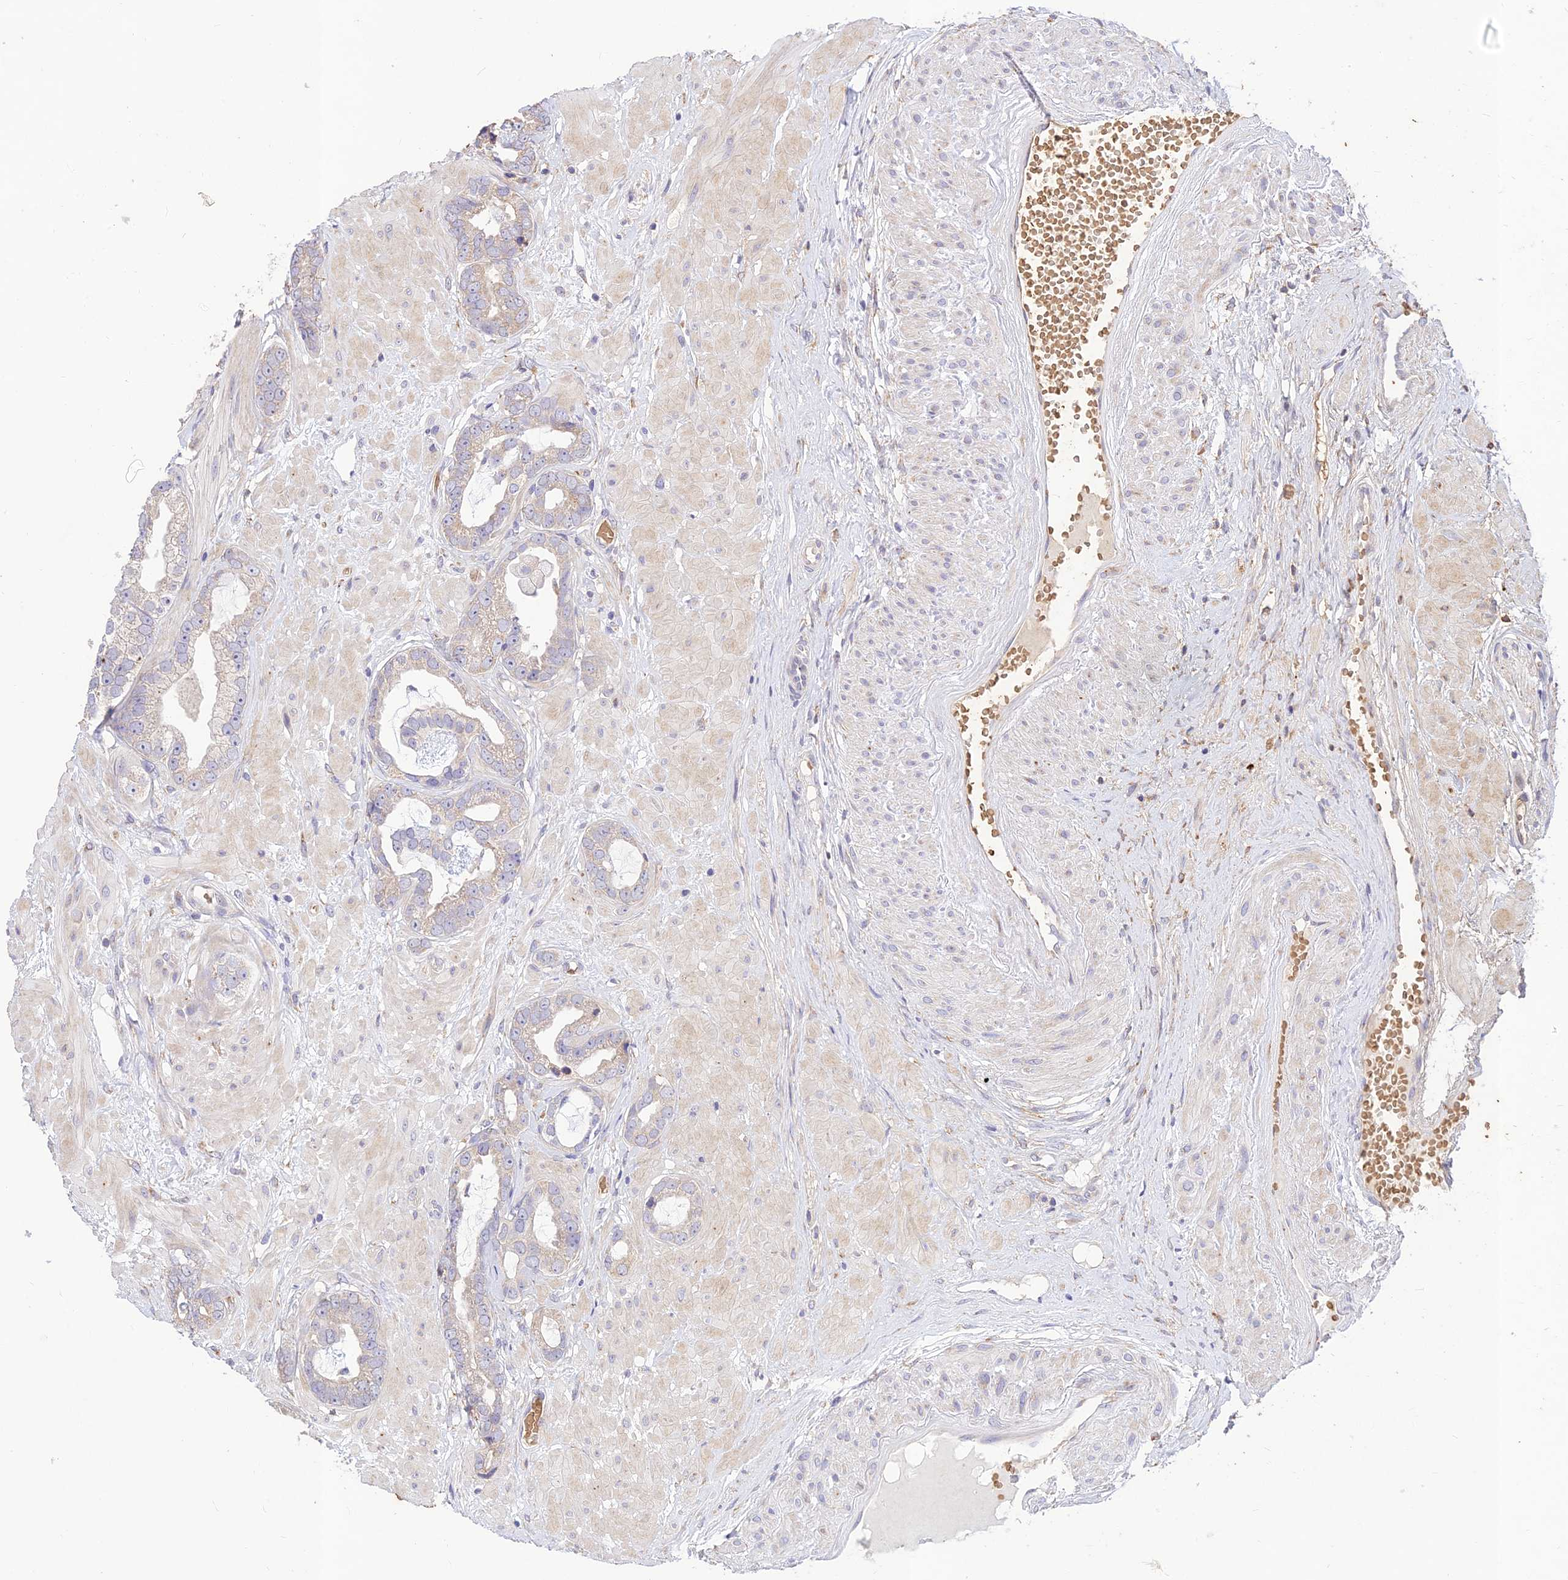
{"staining": {"intensity": "weak", "quantity": "<25%", "location": "cytoplasmic/membranous"}, "tissue": "prostate cancer", "cell_type": "Tumor cells", "image_type": "cancer", "snomed": [{"axis": "morphology", "description": "Adenocarcinoma, Low grade"}, {"axis": "topography", "description": "Prostate"}], "caption": "This is an immunohistochemistry (IHC) histopathology image of human low-grade adenocarcinoma (prostate). There is no expression in tumor cells.", "gene": "PPP1R11", "patient": {"sex": "male", "age": 64}}